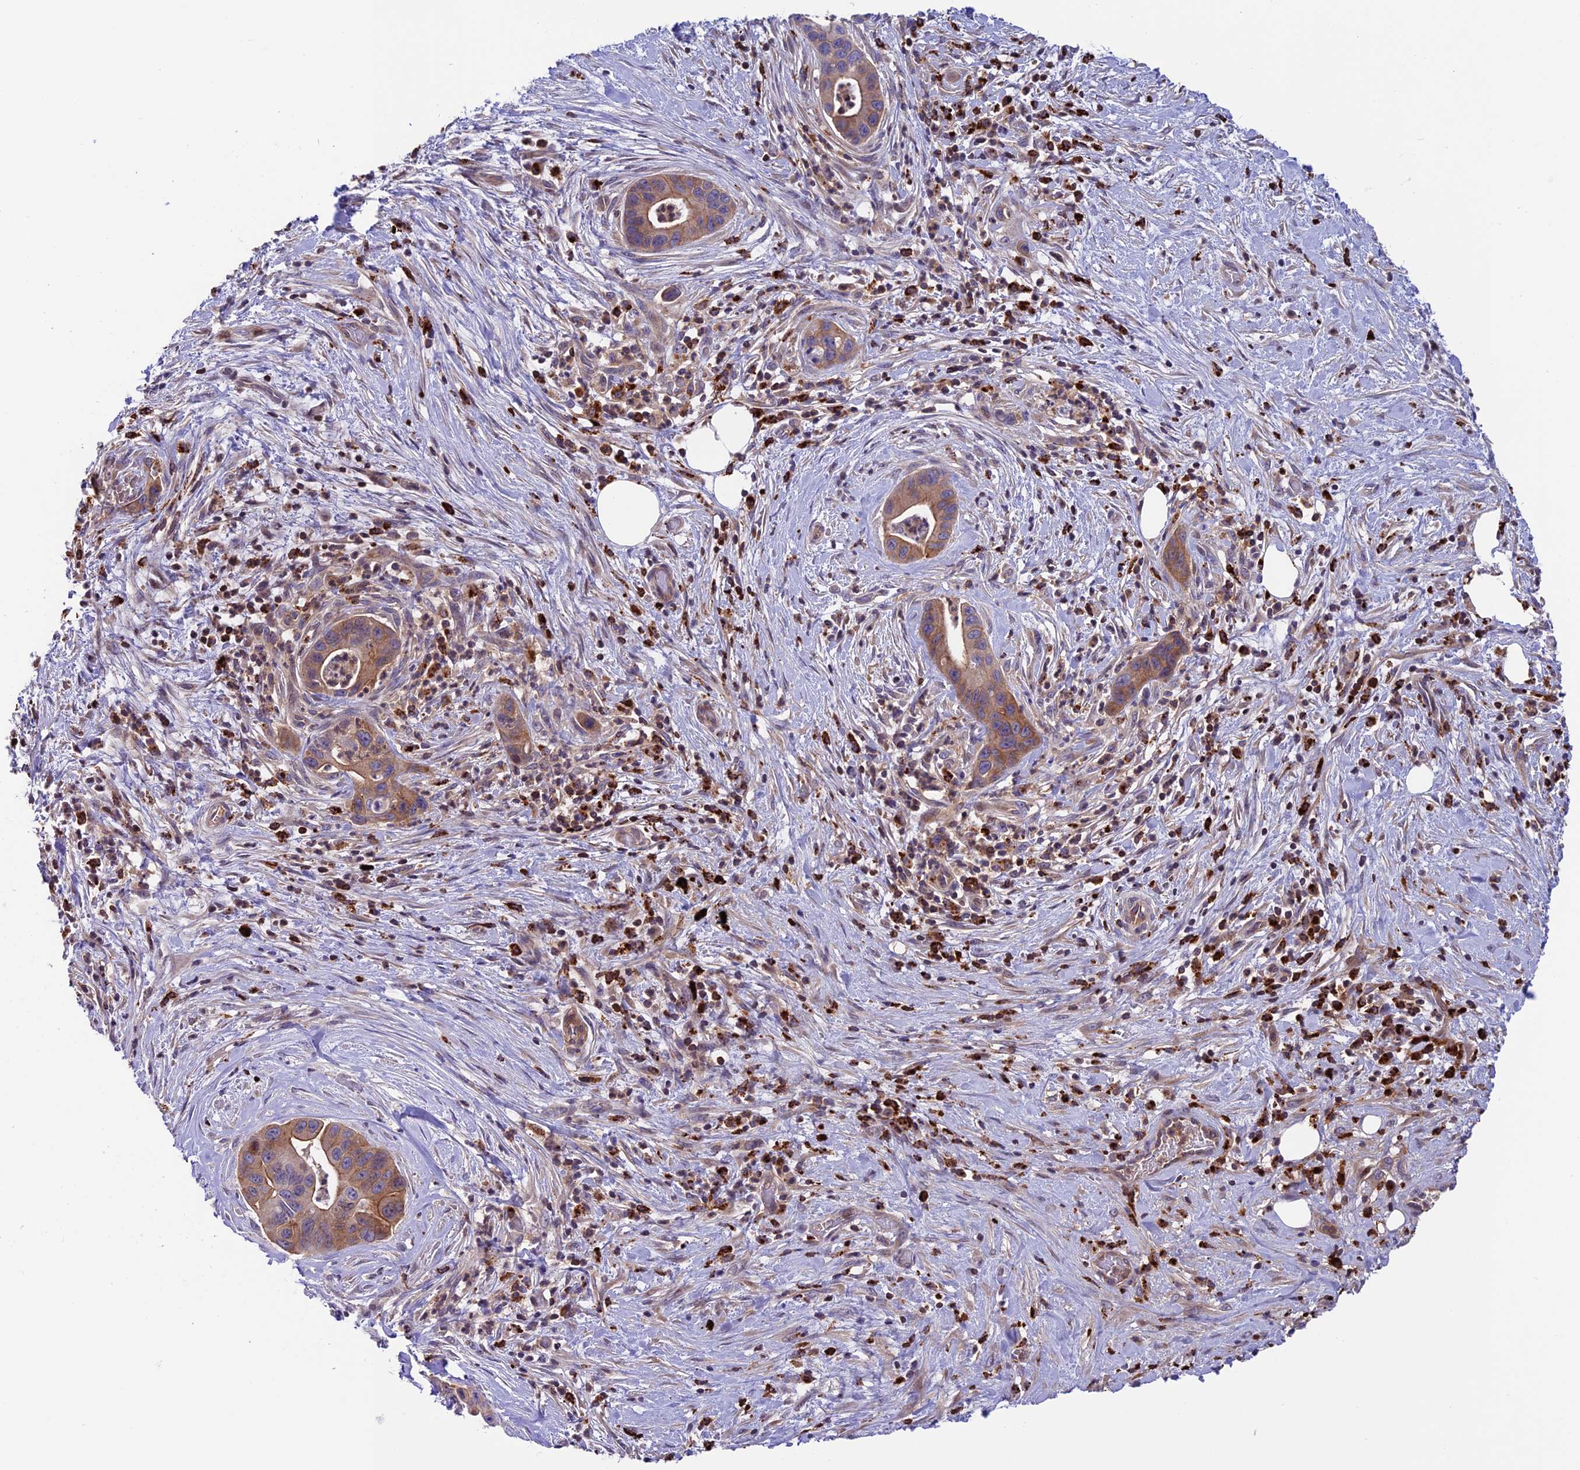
{"staining": {"intensity": "moderate", "quantity": "25%-75%", "location": "cytoplasmic/membranous"}, "tissue": "pancreatic cancer", "cell_type": "Tumor cells", "image_type": "cancer", "snomed": [{"axis": "morphology", "description": "Adenocarcinoma, NOS"}, {"axis": "topography", "description": "Pancreas"}], "caption": "Immunohistochemical staining of human pancreatic cancer (adenocarcinoma) exhibits medium levels of moderate cytoplasmic/membranous protein staining in about 25%-75% of tumor cells. (DAB IHC, brown staining for protein, blue staining for nuclei).", "gene": "ARHGEF18", "patient": {"sex": "male", "age": 73}}